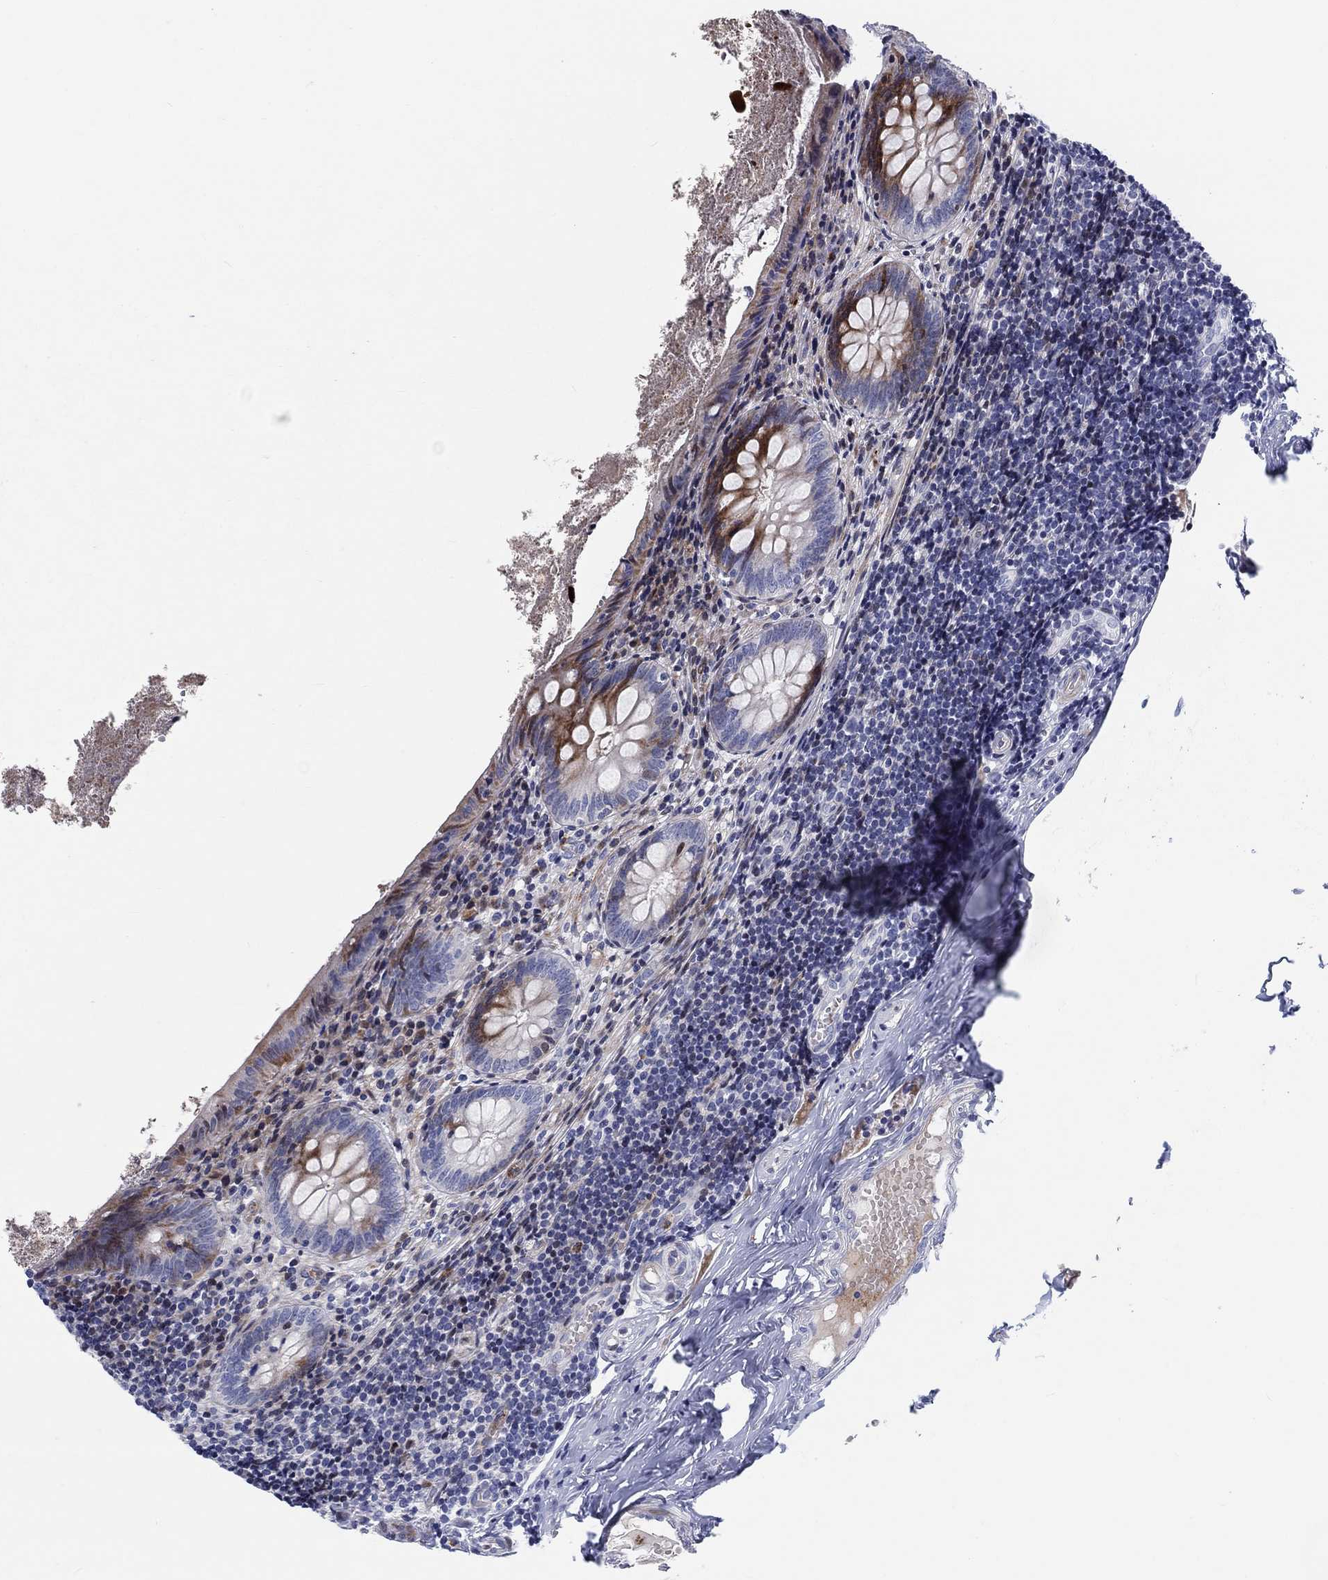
{"staining": {"intensity": "strong", "quantity": "<25%", "location": "cytoplasmic/membranous"}, "tissue": "appendix", "cell_type": "Glandular cells", "image_type": "normal", "snomed": [{"axis": "morphology", "description": "Normal tissue, NOS"}, {"axis": "topography", "description": "Appendix"}], "caption": "IHC staining of benign appendix, which shows medium levels of strong cytoplasmic/membranous staining in approximately <25% of glandular cells indicating strong cytoplasmic/membranous protein expression. The staining was performed using DAB (brown) for protein detection and nuclei were counterstained in hematoxylin (blue).", "gene": "ARHGAP36", "patient": {"sex": "female", "age": 23}}